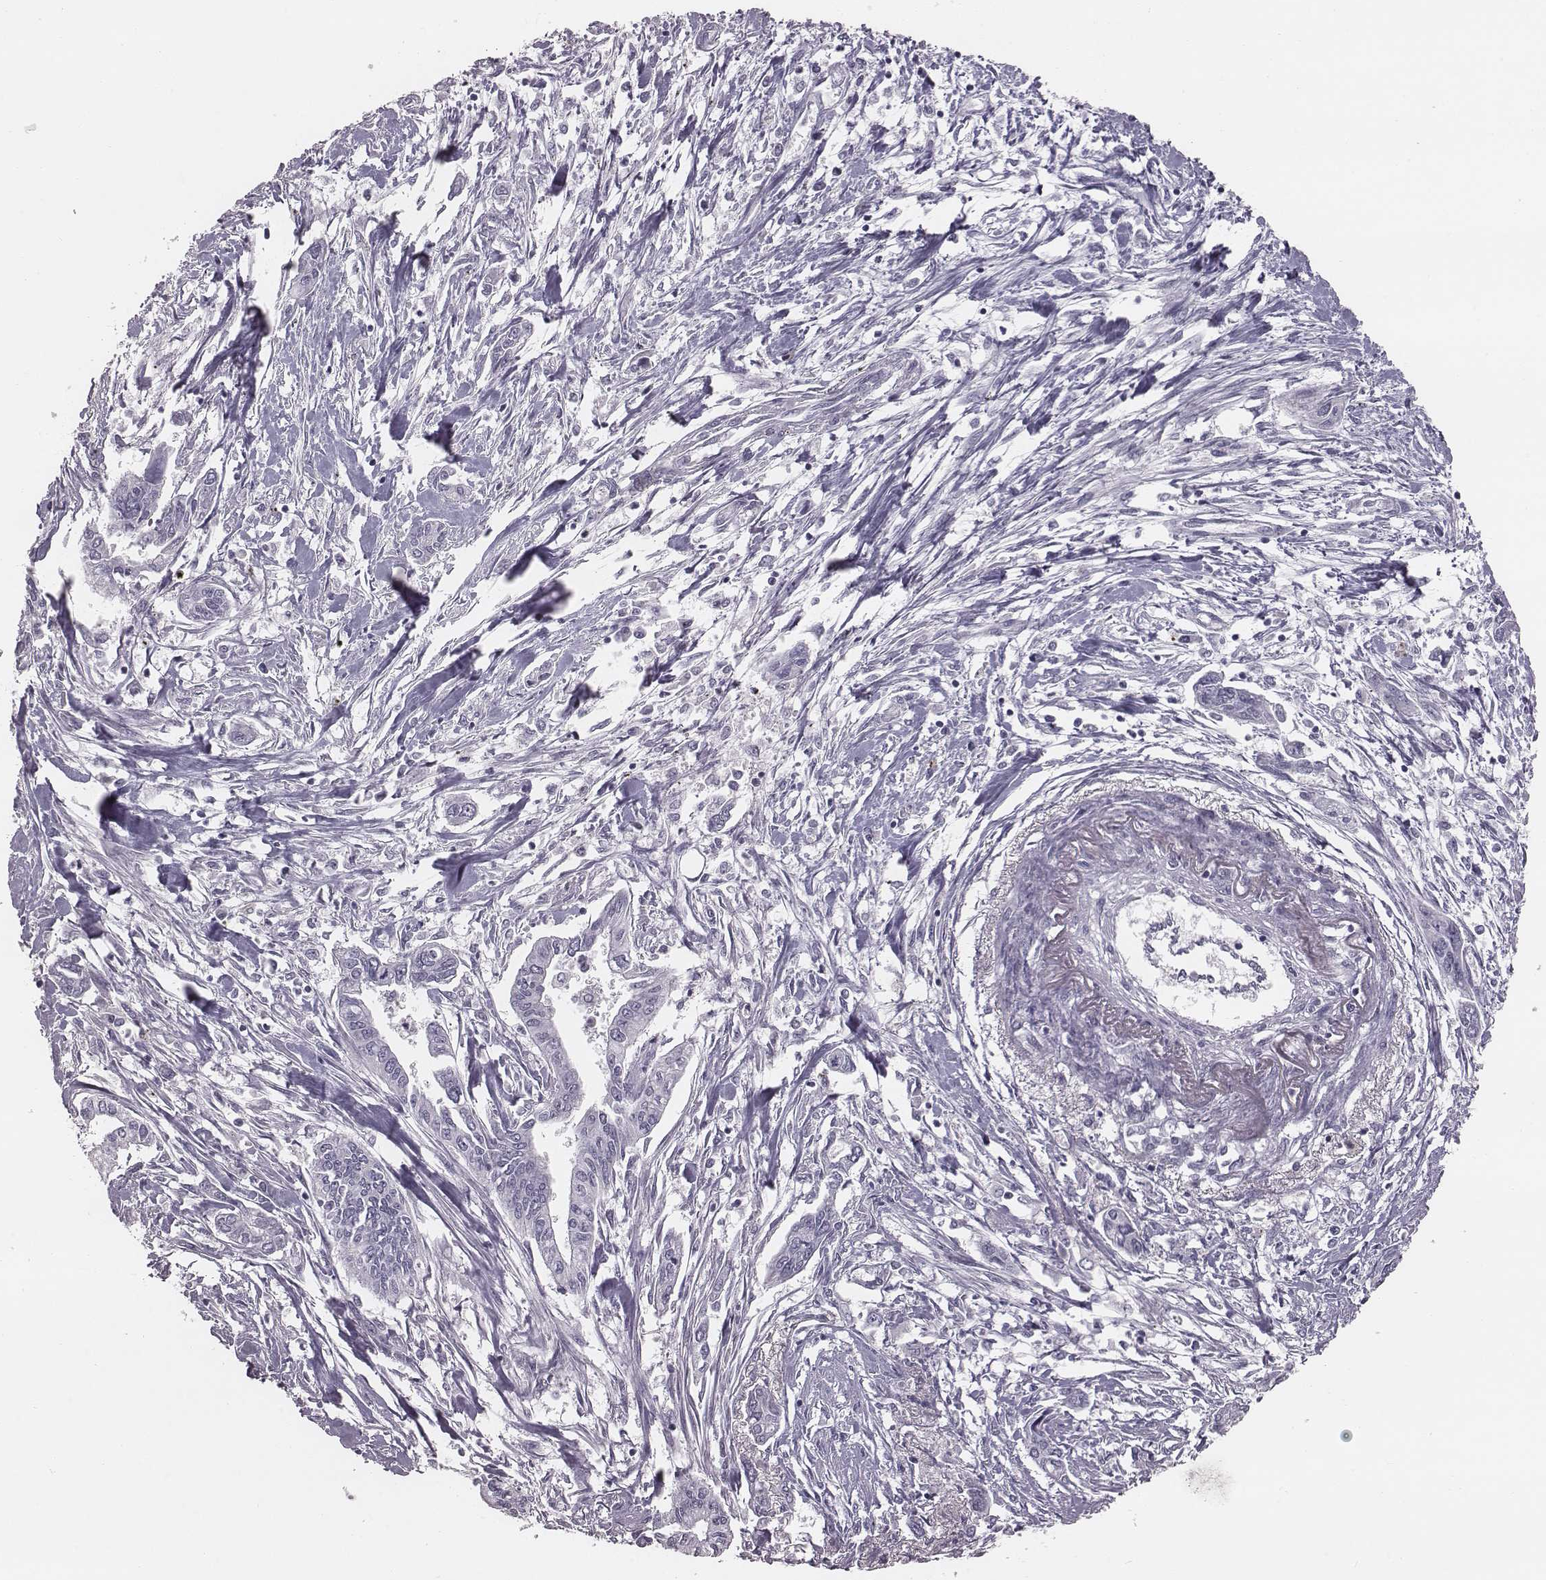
{"staining": {"intensity": "negative", "quantity": "none", "location": "none"}, "tissue": "pancreatic cancer", "cell_type": "Tumor cells", "image_type": "cancer", "snomed": [{"axis": "morphology", "description": "Adenocarcinoma, NOS"}, {"axis": "topography", "description": "Pancreas"}], "caption": "Immunohistochemistry of pancreatic cancer reveals no expression in tumor cells.", "gene": "PDE8B", "patient": {"sex": "male", "age": 60}}